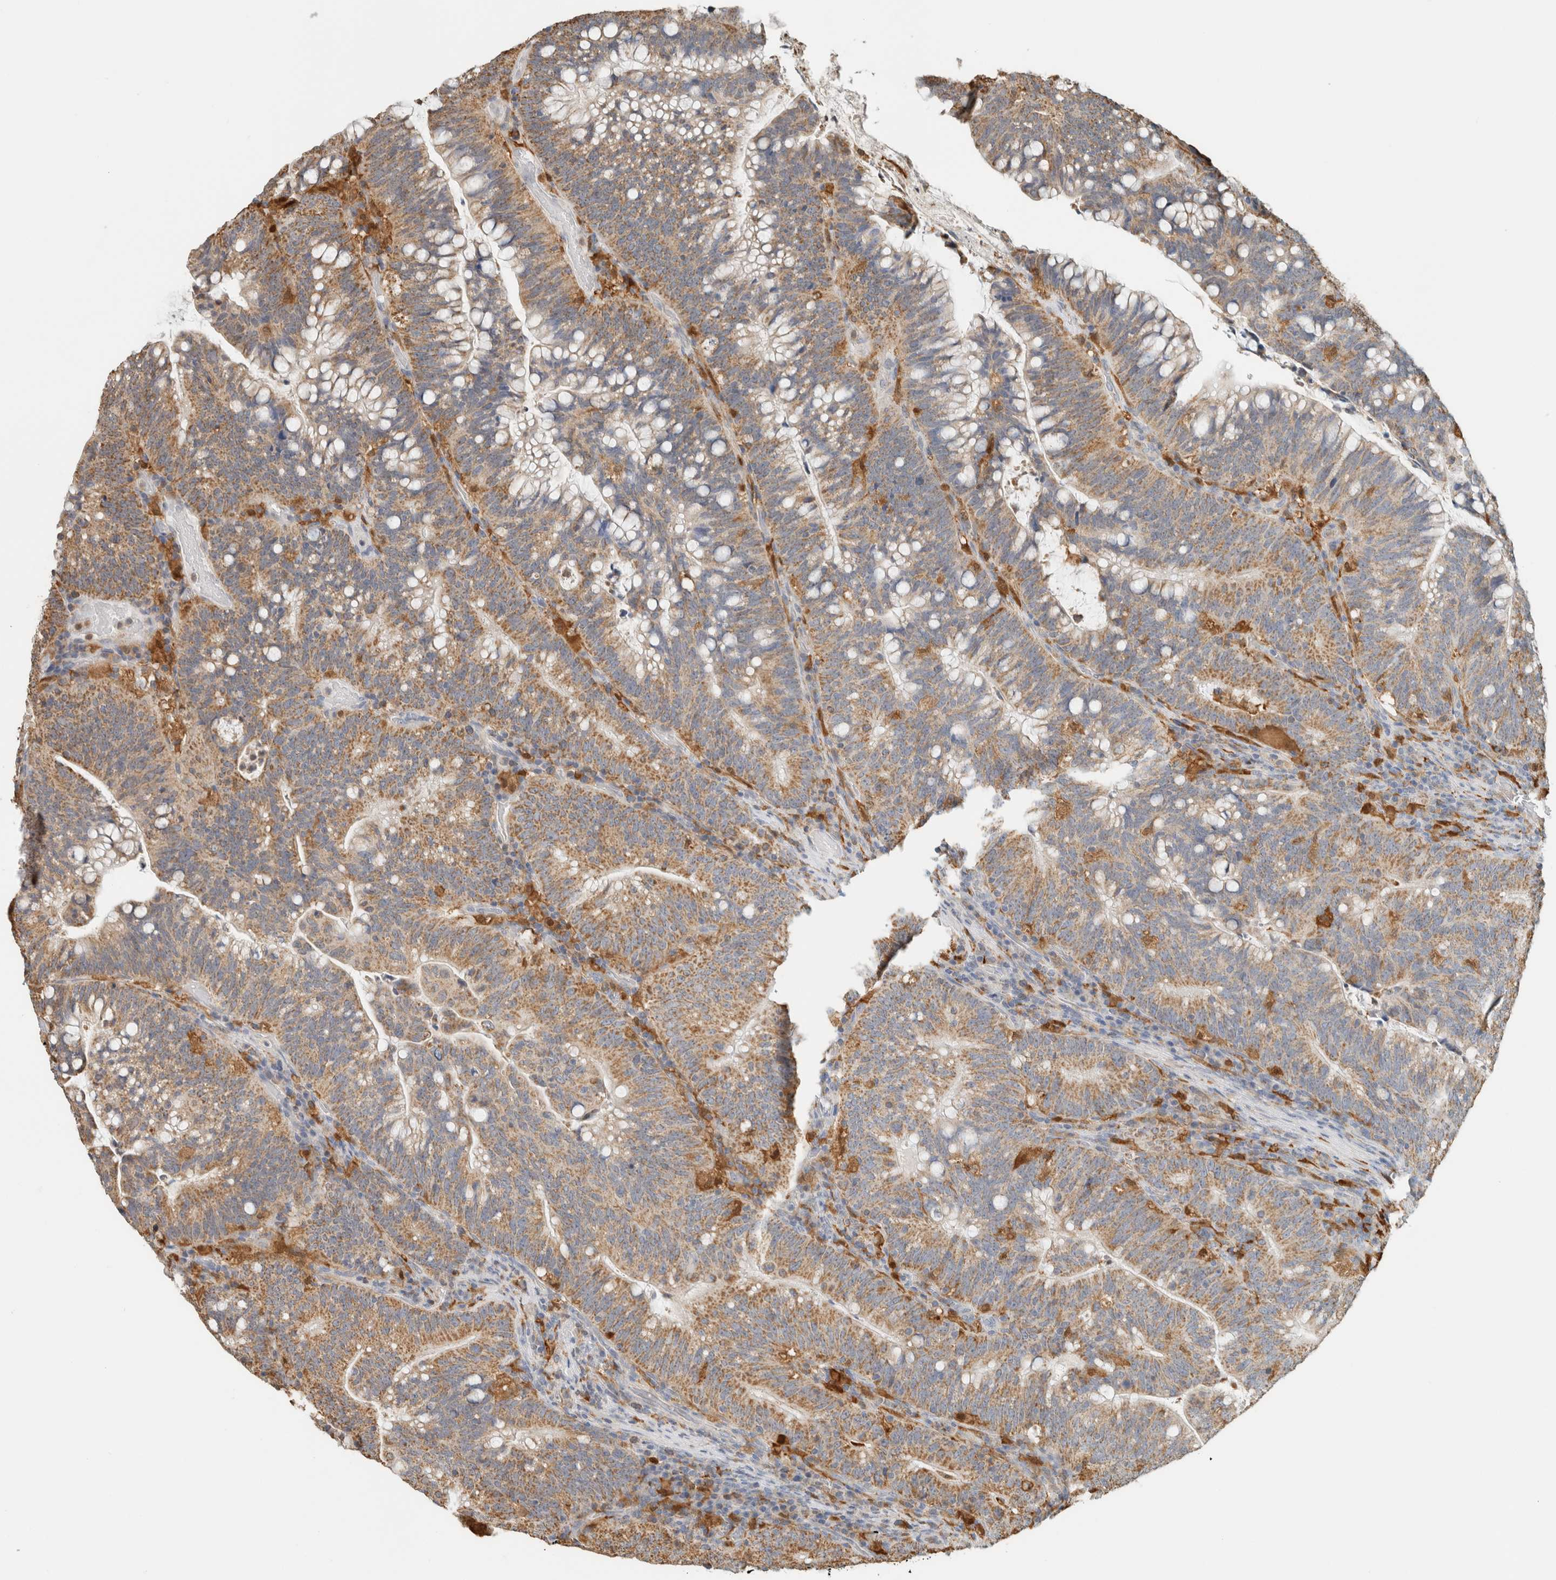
{"staining": {"intensity": "moderate", "quantity": ">75%", "location": "cytoplasmic/membranous"}, "tissue": "colorectal cancer", "cell_type": "Tumor cells", "image_type": "cancer", "snomed": [{"axis": "morphology", "description": "Adenocarcinoma, NOS"}, {"axis": "topography", "description": "Colon"}], "caption": "Protein expression analysis of colorectal cancer (adenocarcinoma) exhibits moderate cytoplasmic/membranous staining in about >75% of tumor cells.", "gene": "CAPG", "patient": {"sex": "female", "age": 66}}